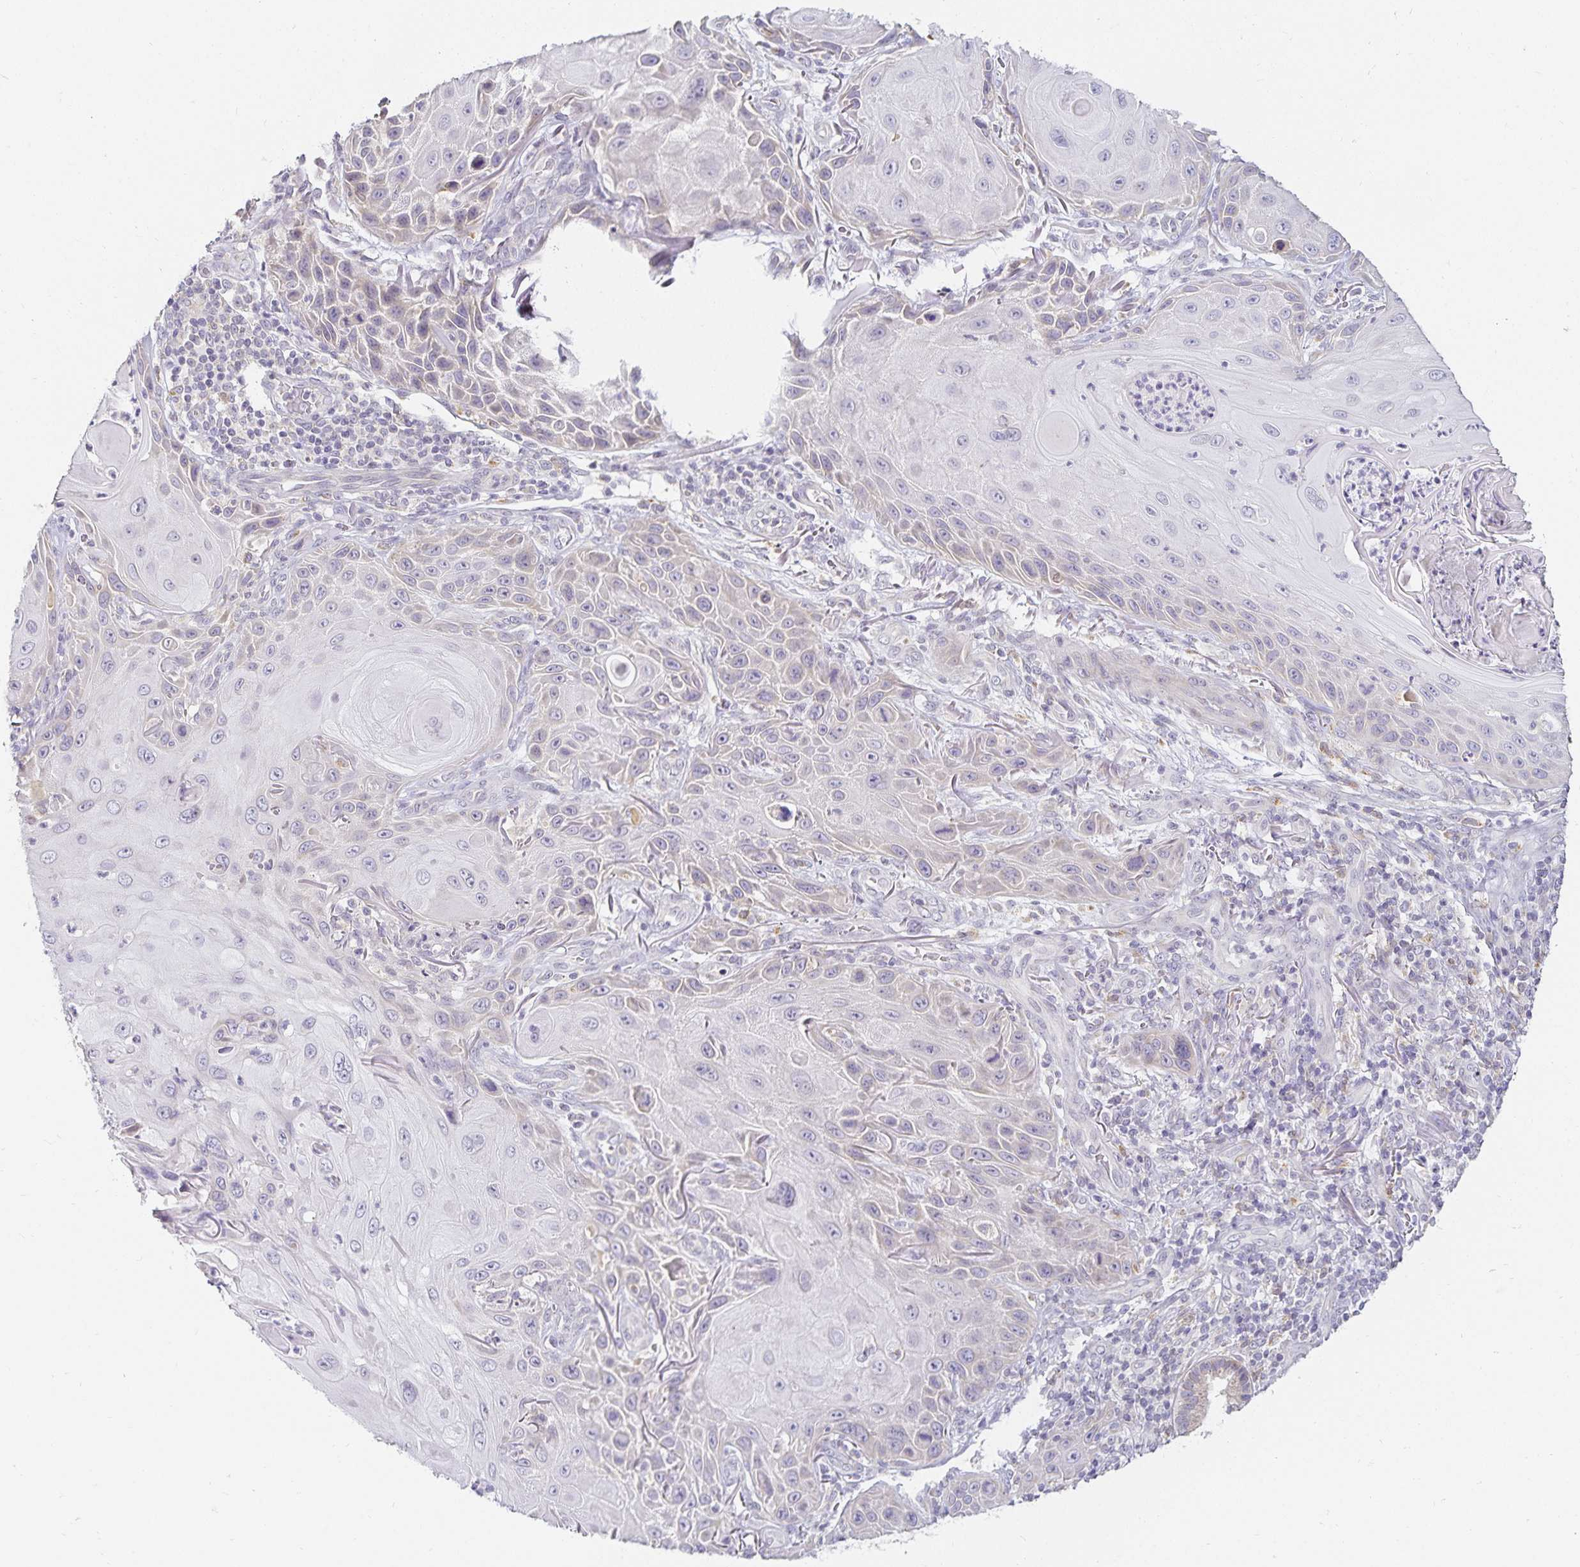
{"staining": {"intensity": "negative", "quantity": "none", "location": "none"}, "tissue": "skin cancer", "cell_type": "Tumor cells", "image_type": "cancer", "snomed": [{"axis": "morphology", "description": "Squamous cell carcinoma, NOS"}, {"axis": "topography", "description": "Skin"}], "caption": "An immunohistochemistry micrograph of skin cancer is shown. There is no staining in tumor cells of skin cancer.", "gene": "GP2", "patient": {"sex": "female", "age": 94}}